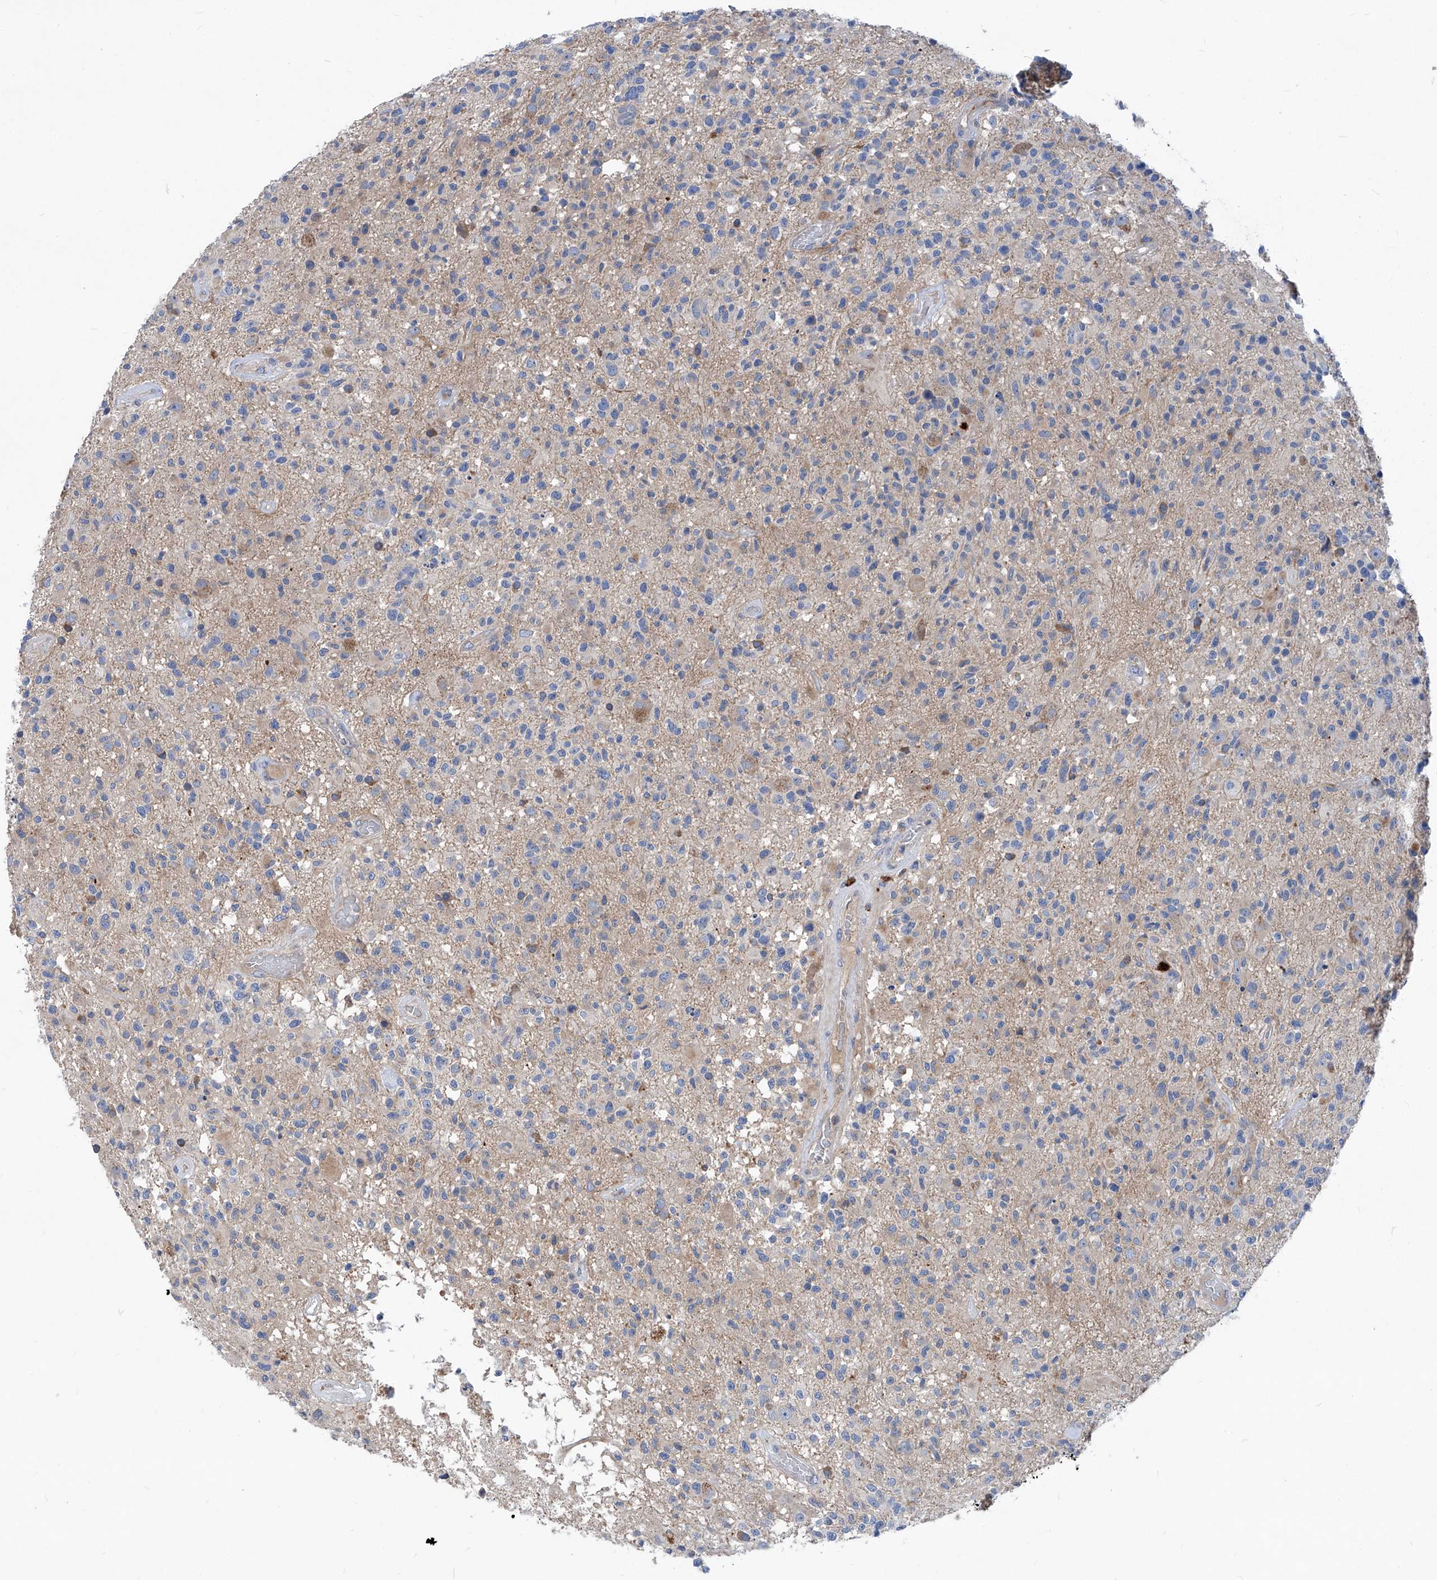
{"staining": {"intensity": "negative", "quantity": "none", "location": "none"}, "tissue": "glioma", "cell_type": "Tumor cells", "image_type": "cancer", "snomed": [{"axis": "morphology", "description": "Glioma, malignant, High grade"}, {"axis": "morphology", "description": "Glioblastoma, NOS"}, {"axis": "topography", "description": "Brain"}], "caption": "DAB (3,3'-diaminobenzidine) immunohistochemical staining of human glioma demonstrates no significant positivity in tumor cells.", "gene": "EPHA8", "patient": {"sex": "male", "age": 60}}